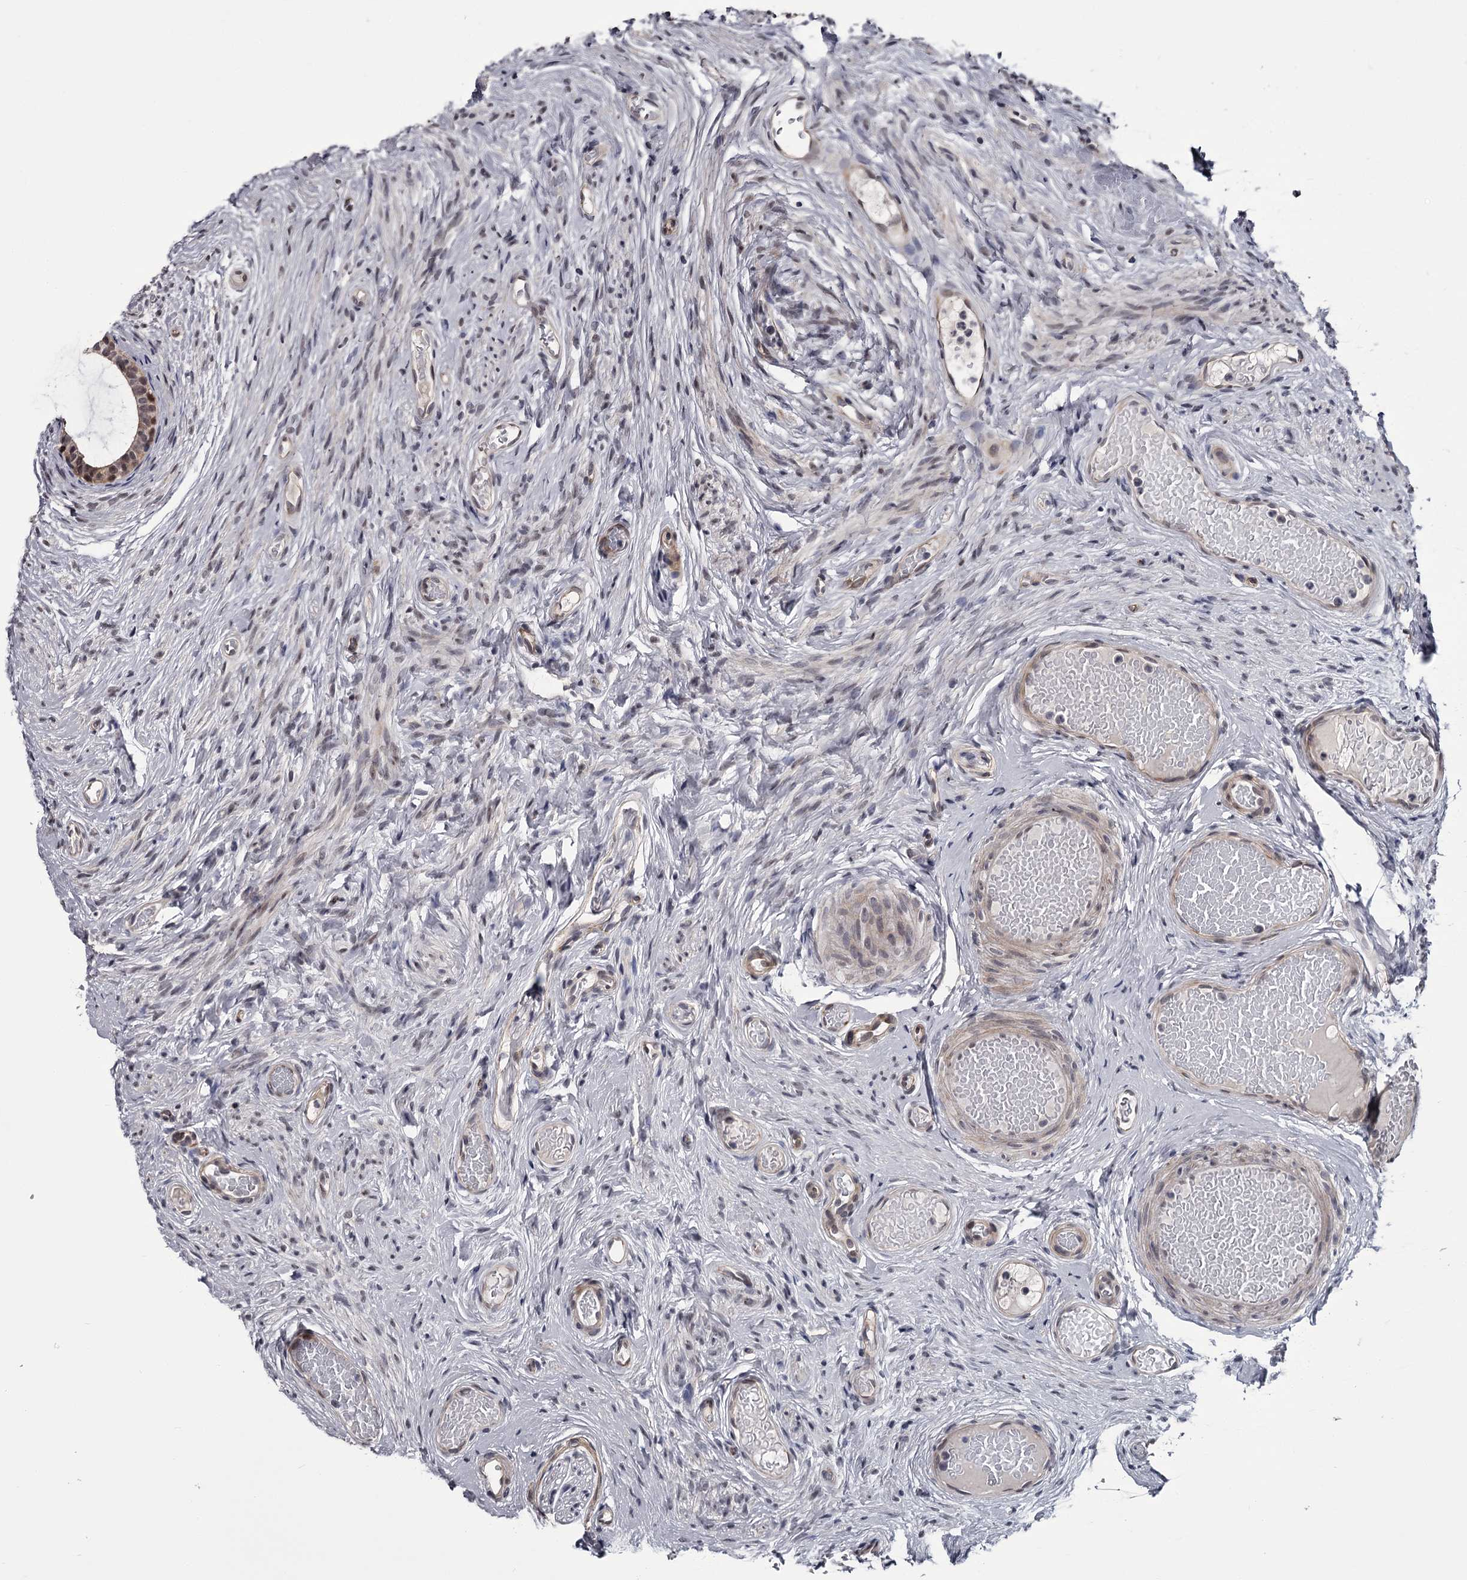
{"staining": {"intensity": "moderate", "quantity": ">75%", "location": "nuclear"}, "tissue": "epididymis", "cell_type": "Glandular cells", "image_type": "normal", "snomed": [{"axis": "morphology", "description": "Normal tissue, NOS"}, {"axis": "topography", "description": "Epididymis"}], "caption": "Immunohistochemical staining of unremarkable human epididymis shows moderate nuclear protein staining in about >75% of glandular cells.", "gene": "PRPF40B", "patient": {"sex": "male", "age": 9}}